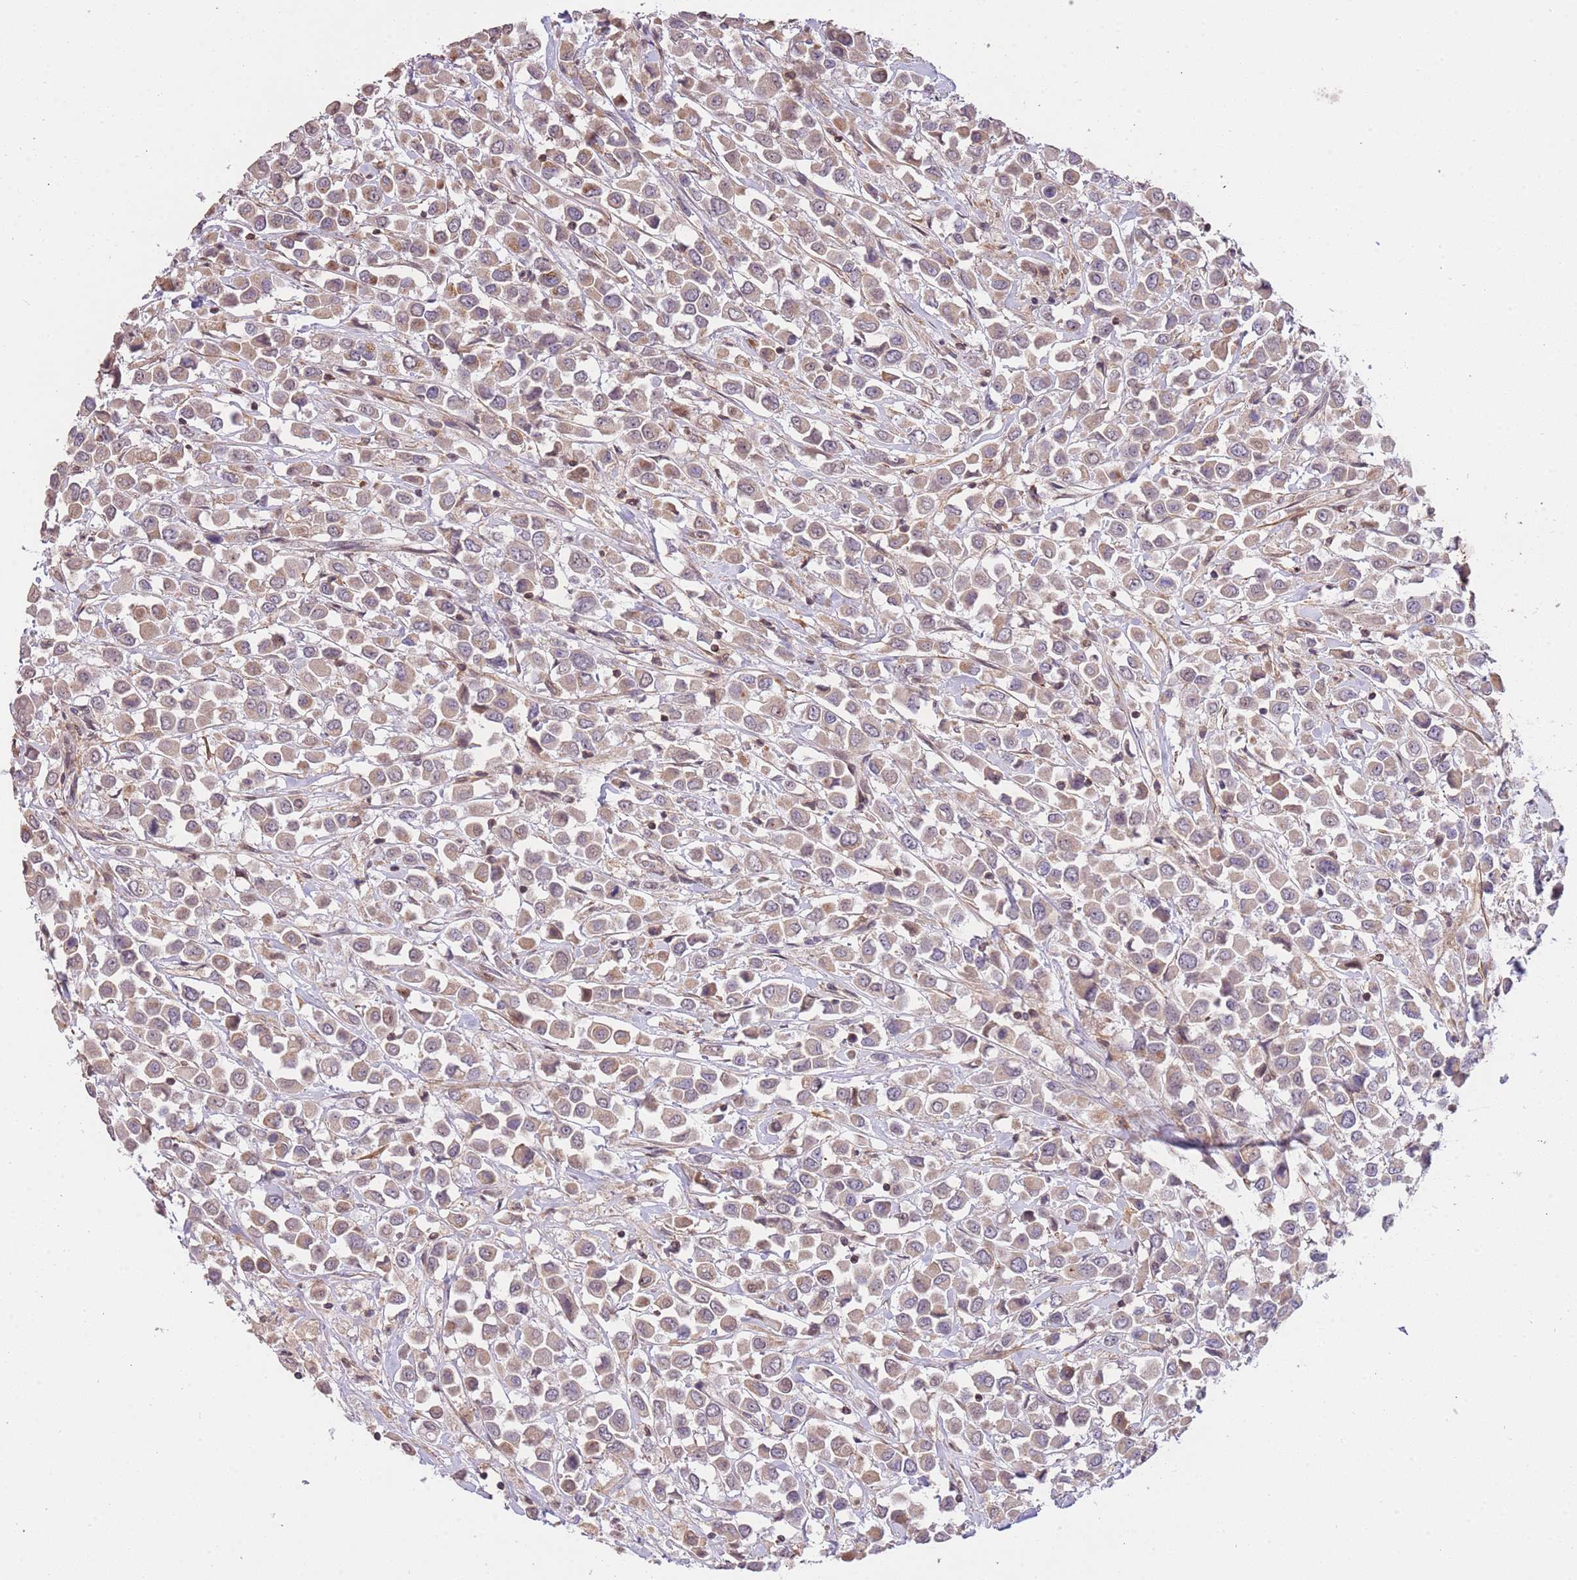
{"staining": {"intensity": "weak", "quantity": ">75%", "location": "cytoplasmic/membranous"}, "tissue": "breast cancer", "cell_type": "Tumor cells", "image_type": "cancer", "snomed": [{"axis": "morphology", "description": "Duct carcinoma"}, {"axis": "topography", "description": "Breast"}], "caption": "Intraductal carcinoma (breast) stained for a protein (brown) shows weak cytoplasmic/membranous positive positivity in approximately >75% of tumor cells.", "gene": "SLC16A4", "patient": {"sex": "female", "age": 61}}